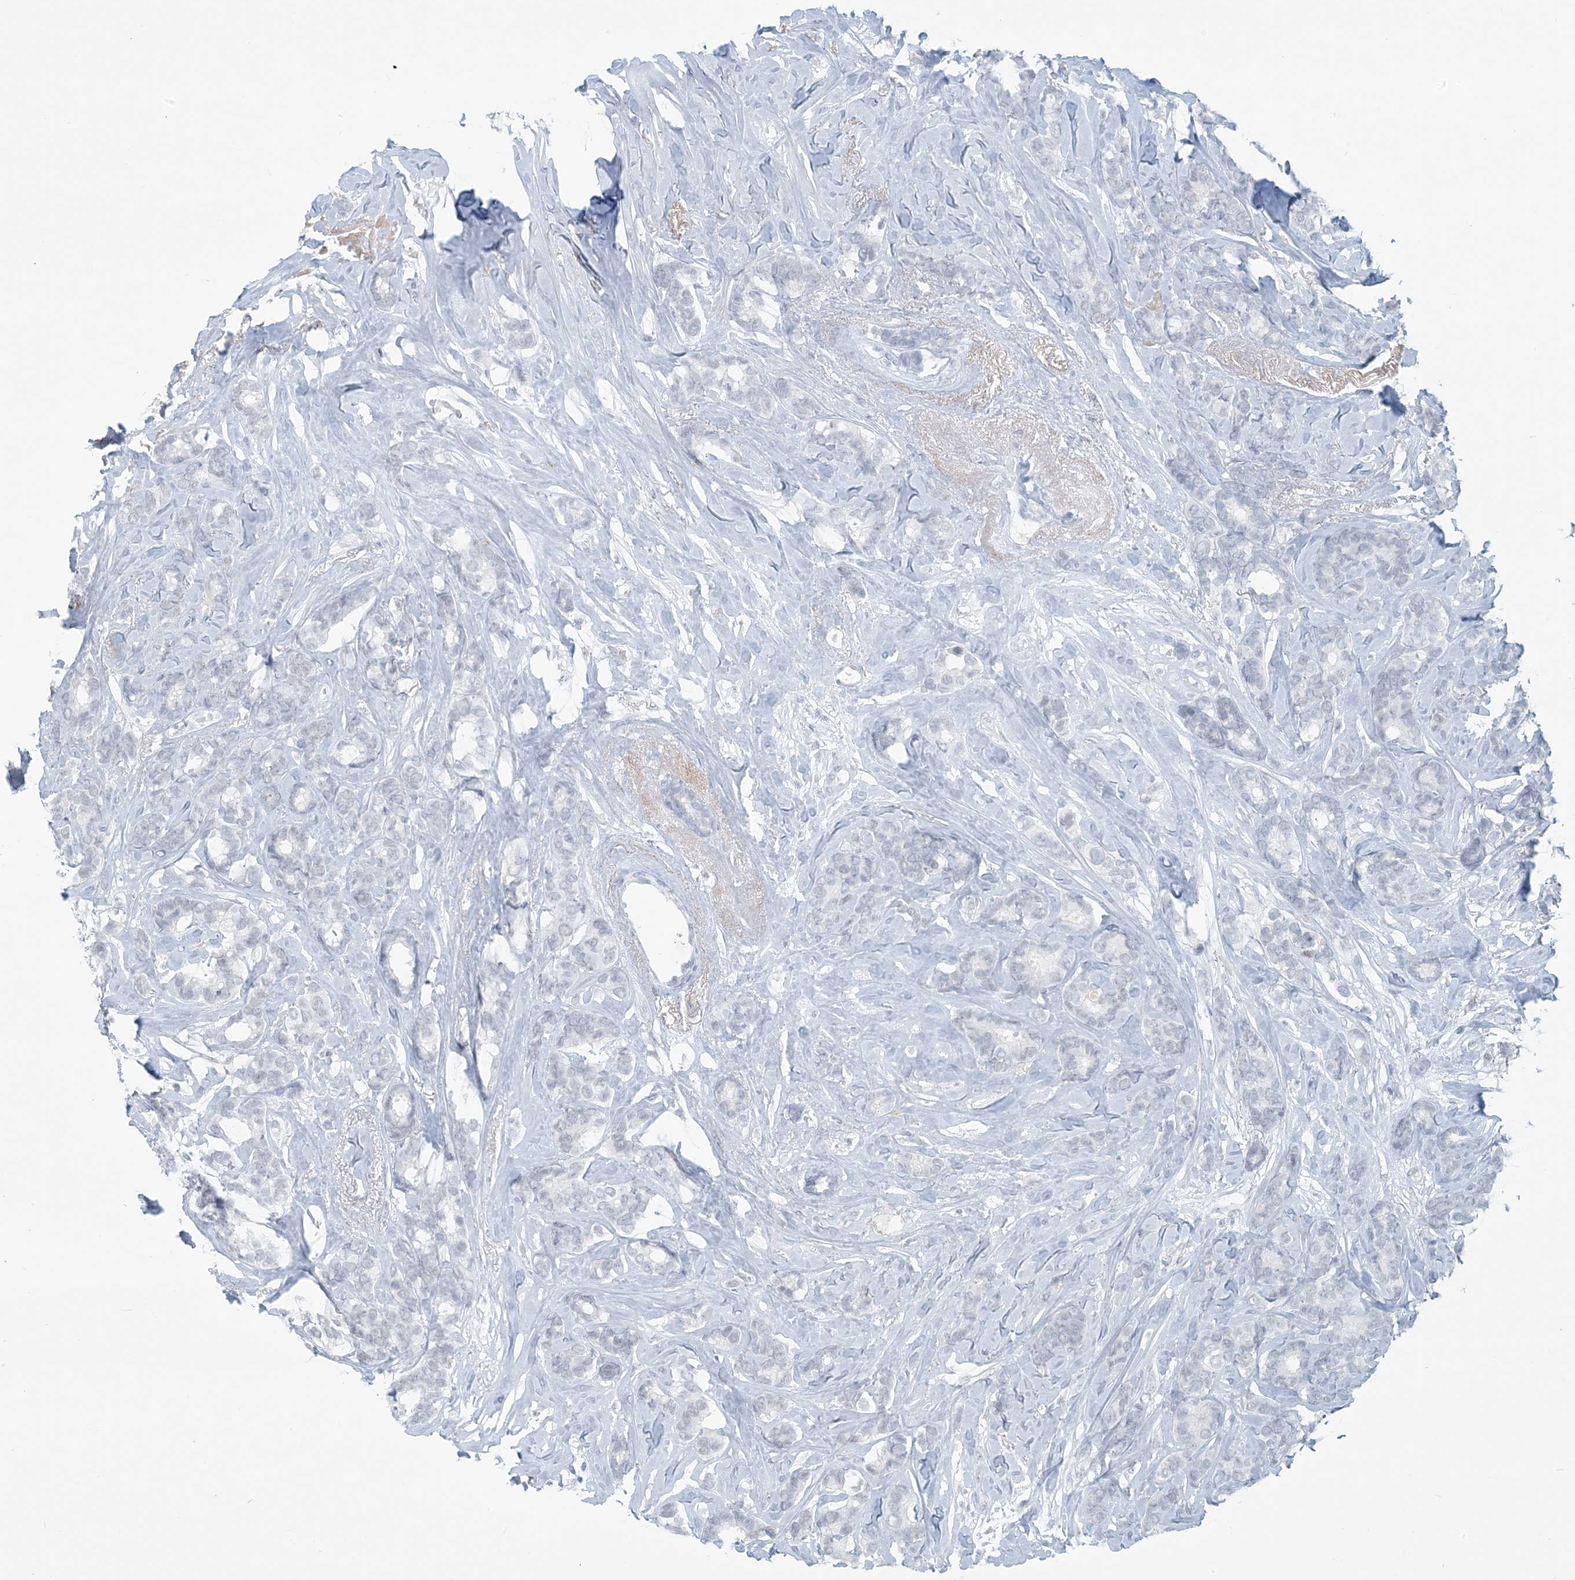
{"staining": {"intensity": "negative", "quantity": "none", "location": "none"}, "tissue": "breast cancer", "cell_type": "Tumor cells", "image_type": "cancer", "snomed": [{"axis": "morphology", "description": "Duct carcinoma"}, {"axis": "topography", "description": "Breast"}], "caption": "This image is of breast cancer stained with IHC to label a protein in brown with the nuclei are counter-stained blue. There is no staining in tumor cells.", "gene": "SCML1", "patient": {"sex": "female", "age": 87}}